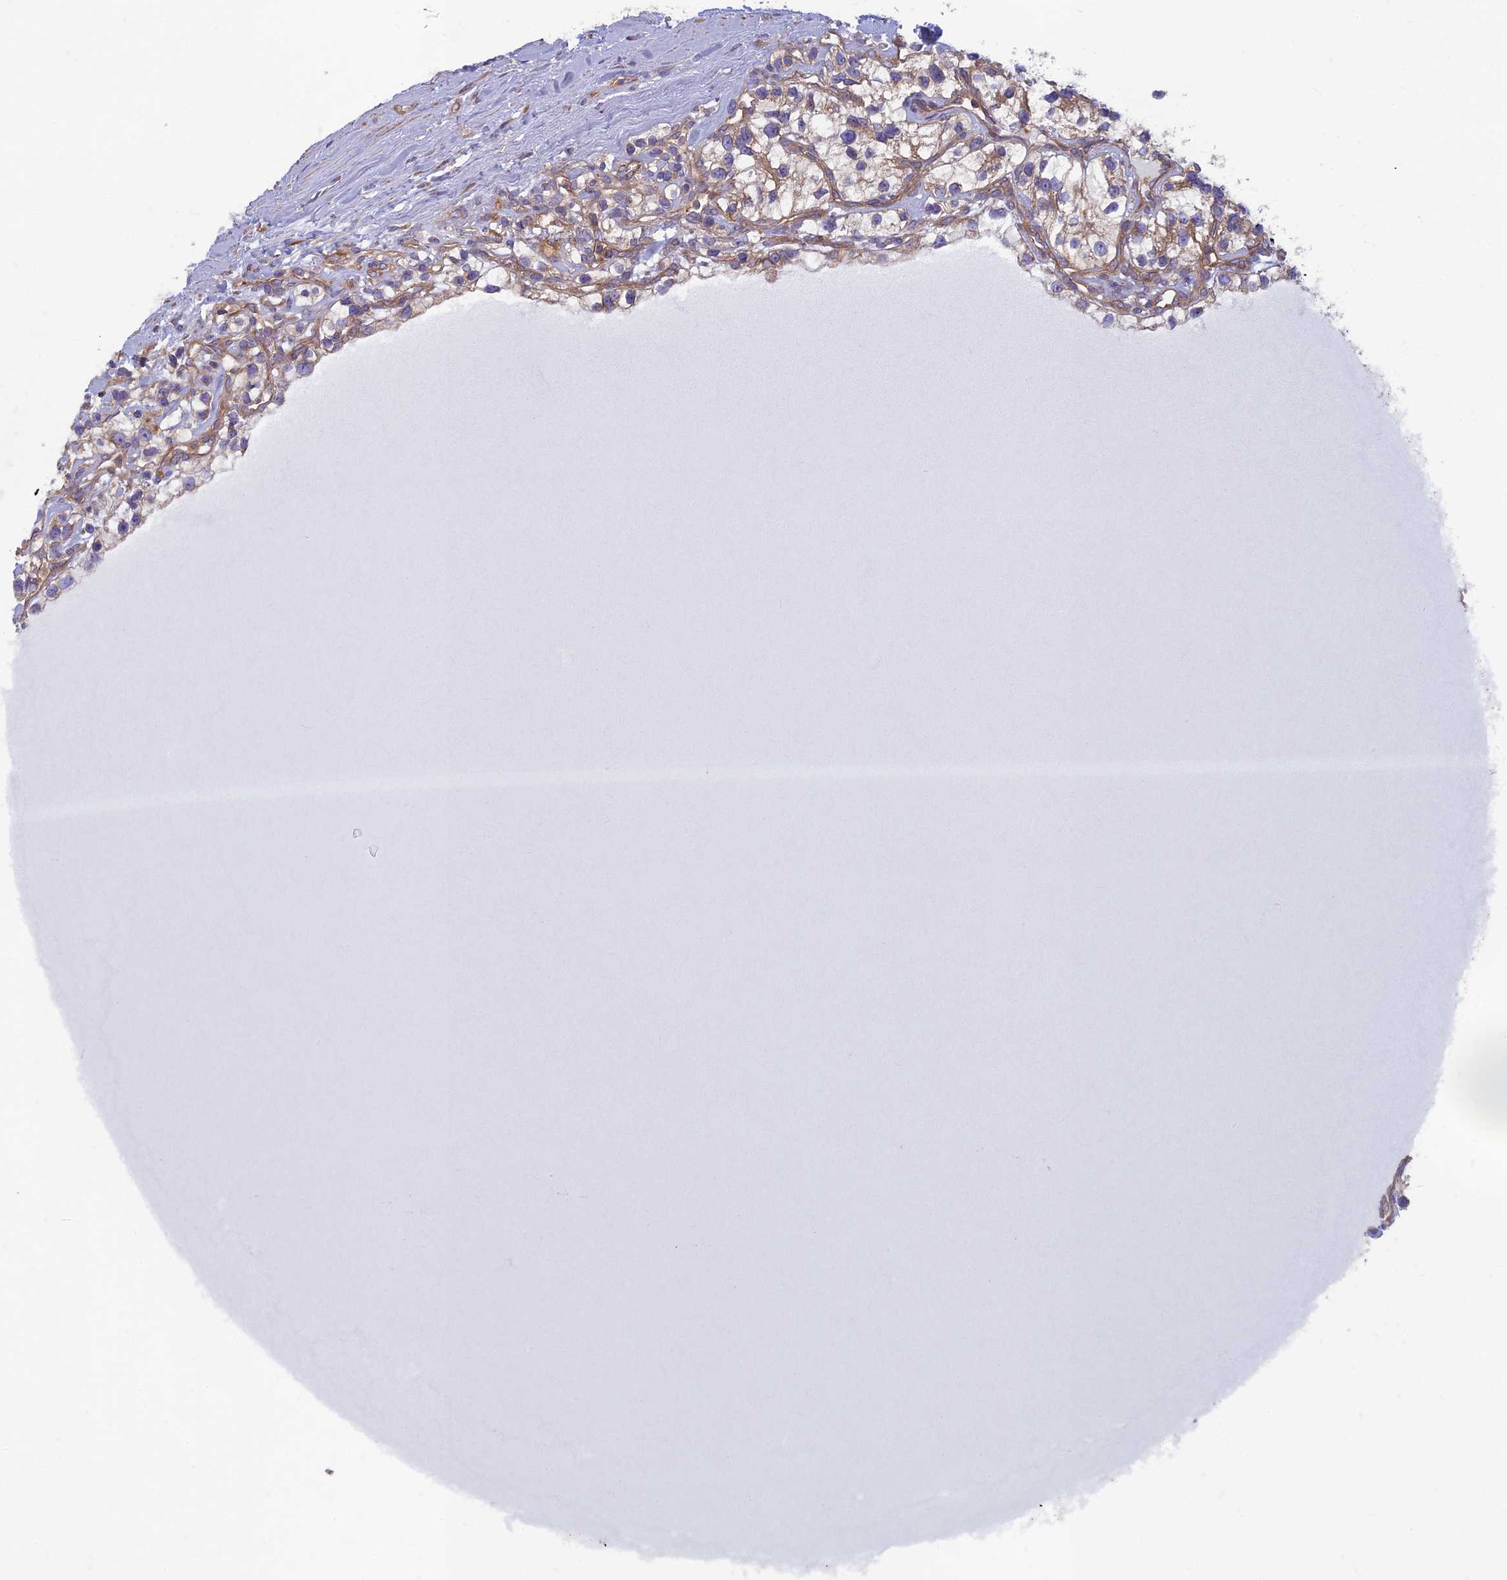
{"staining": {"intensity": "weak", "quantity": "<25%", "location": "cytoplasmic/membranous"}, "tissue": "renal cancer", "cell_type": "Tumor cells", "image_type": "cancer", "snomed": [{"axis": "morphology", "description": "Adenocarcinoma, NOS"}, {"axis": "topography", "description": "Kidney"}], "caption": "High power microscopy histopathology image of an immunohistochemistry micrograph of renal cancer (adenocarcinoma), revealing no significant positivity in tumor cells.", "gene": "DNM1L", "patient": {"sex": "female", "age": 57}}